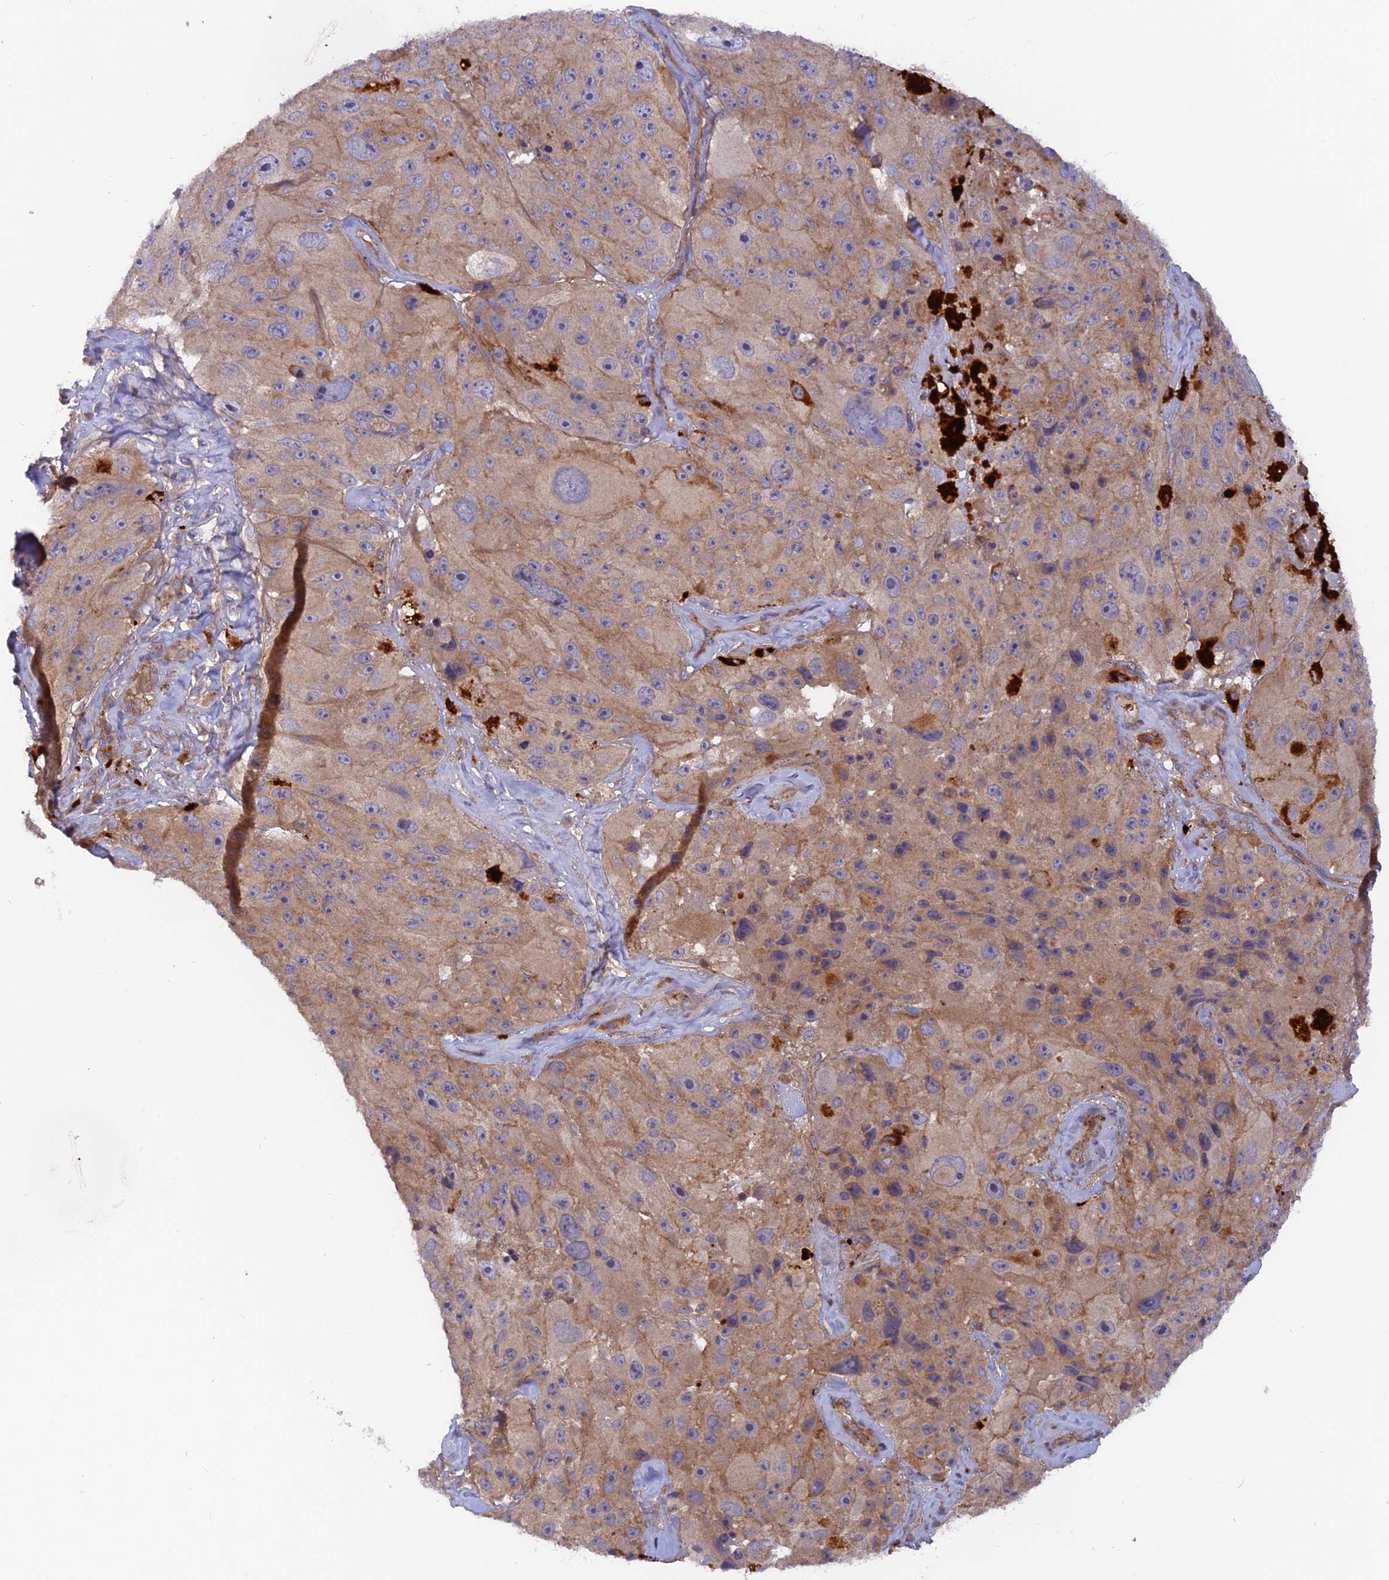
{"staining": {"intensity": "weak", "quantity": "25%-75%", "location": "cytoplasmic/membranous"}, "tissue": "melanoma", "cell_type": "Tumor cells", "image_type": "cancer", "snomed": [{"axis": "morphology", "description": "Malignant melanoma, Metastatic site"}, {"axis": "topography", "description": "Lymph node"}], "caption": "Human malignant melanoma (metastatic site) stained with a protein marker reveals weak staining in tumor cells.", "gene": "CPNE7", "patient": {"sex": "male", "age": 62}}